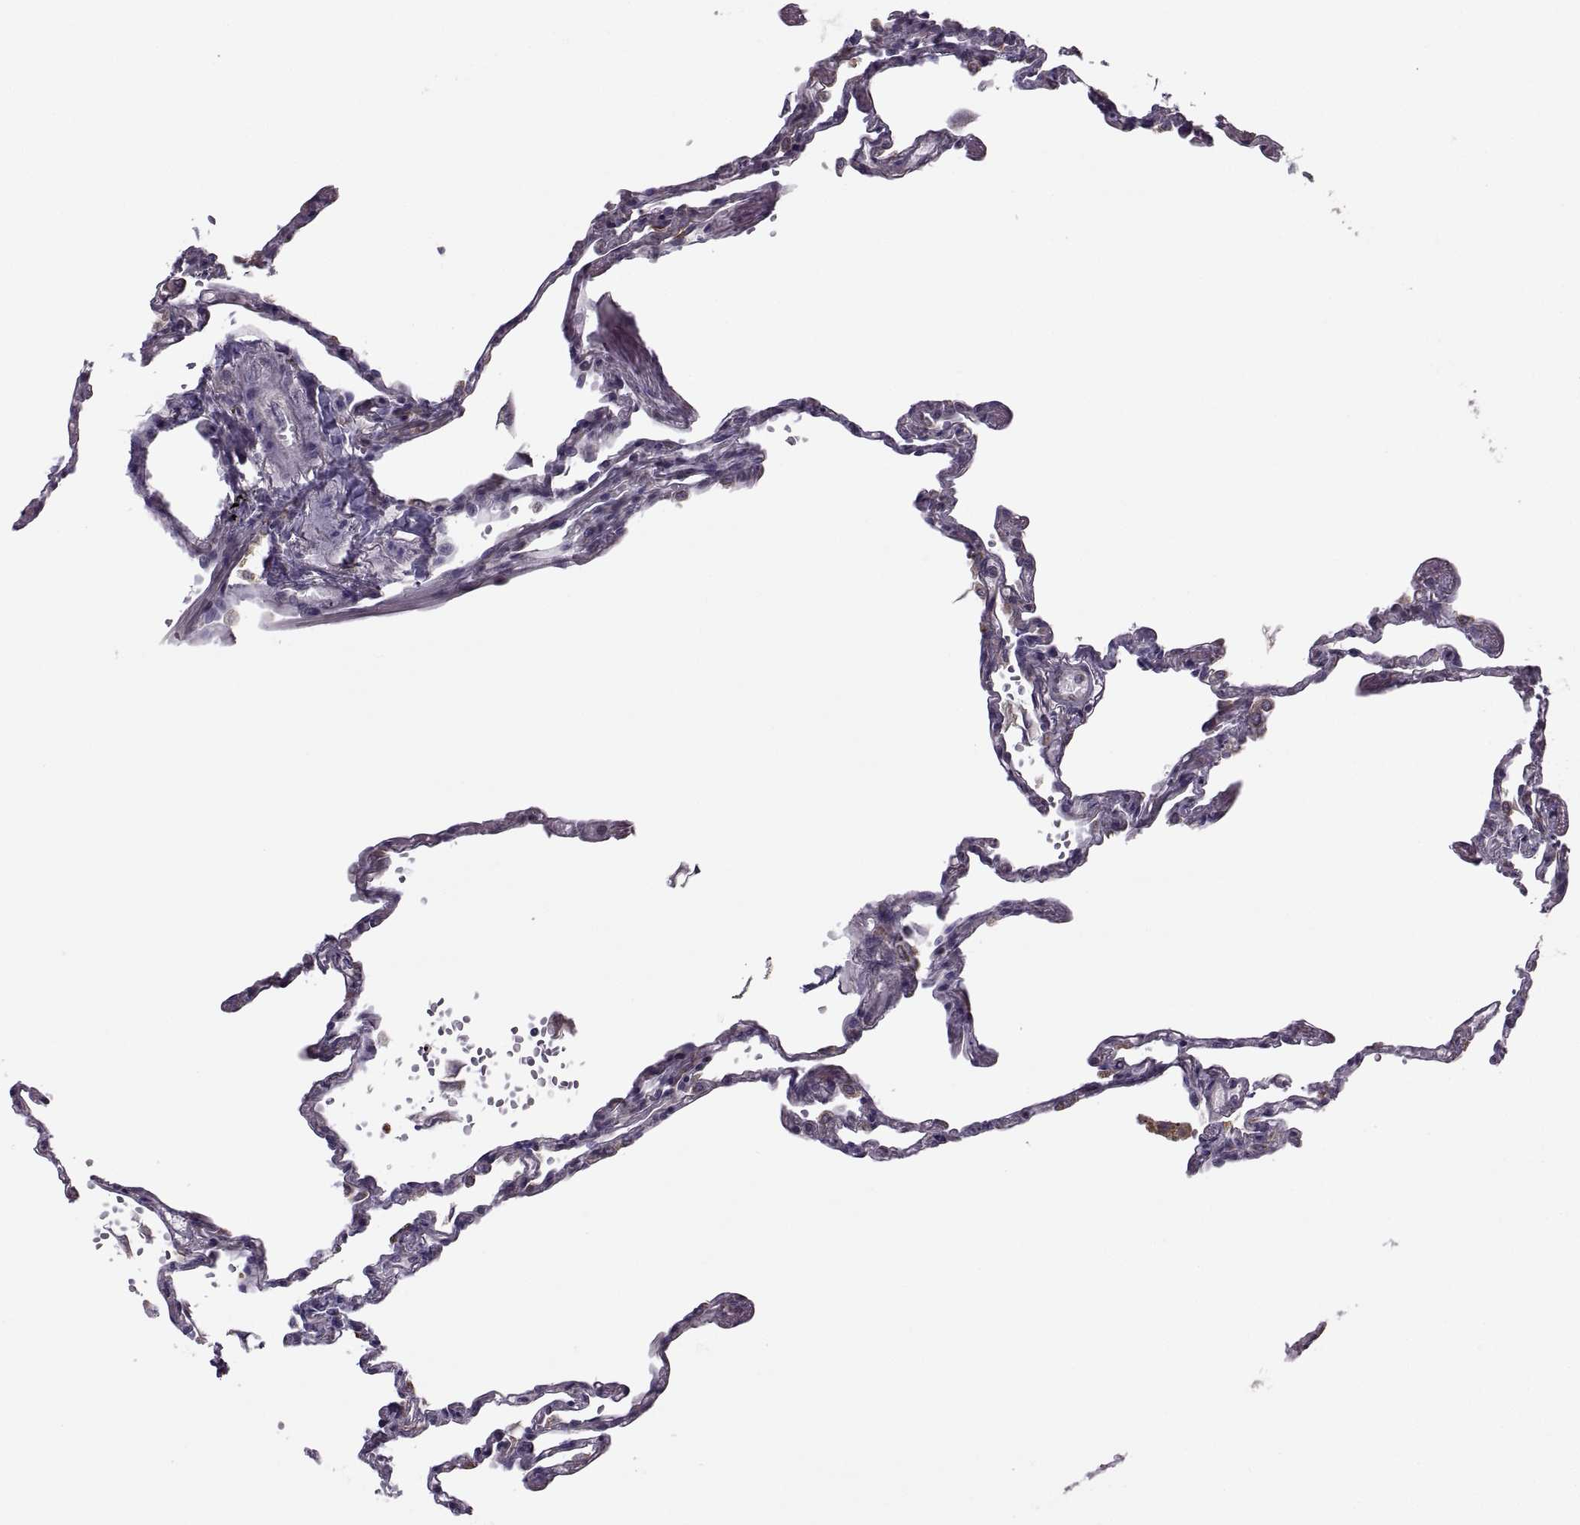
{"staining": {"intensity": "negative", "quantity": "none", "location": "none"}, "tissue": "lung", "cell_type": "Alveolar cells", "image_type": "normal", "snomed": [{"axis": "morphology", "description": "Normal tissue, NOS"}, {"axis": "topography", "description": "Lung"}], "caption": "Protein analysis of normal lung displays no significant staining in alveolar cells.", "gene": "LETM2", "patient": {"sex": "male", "age": 78}}